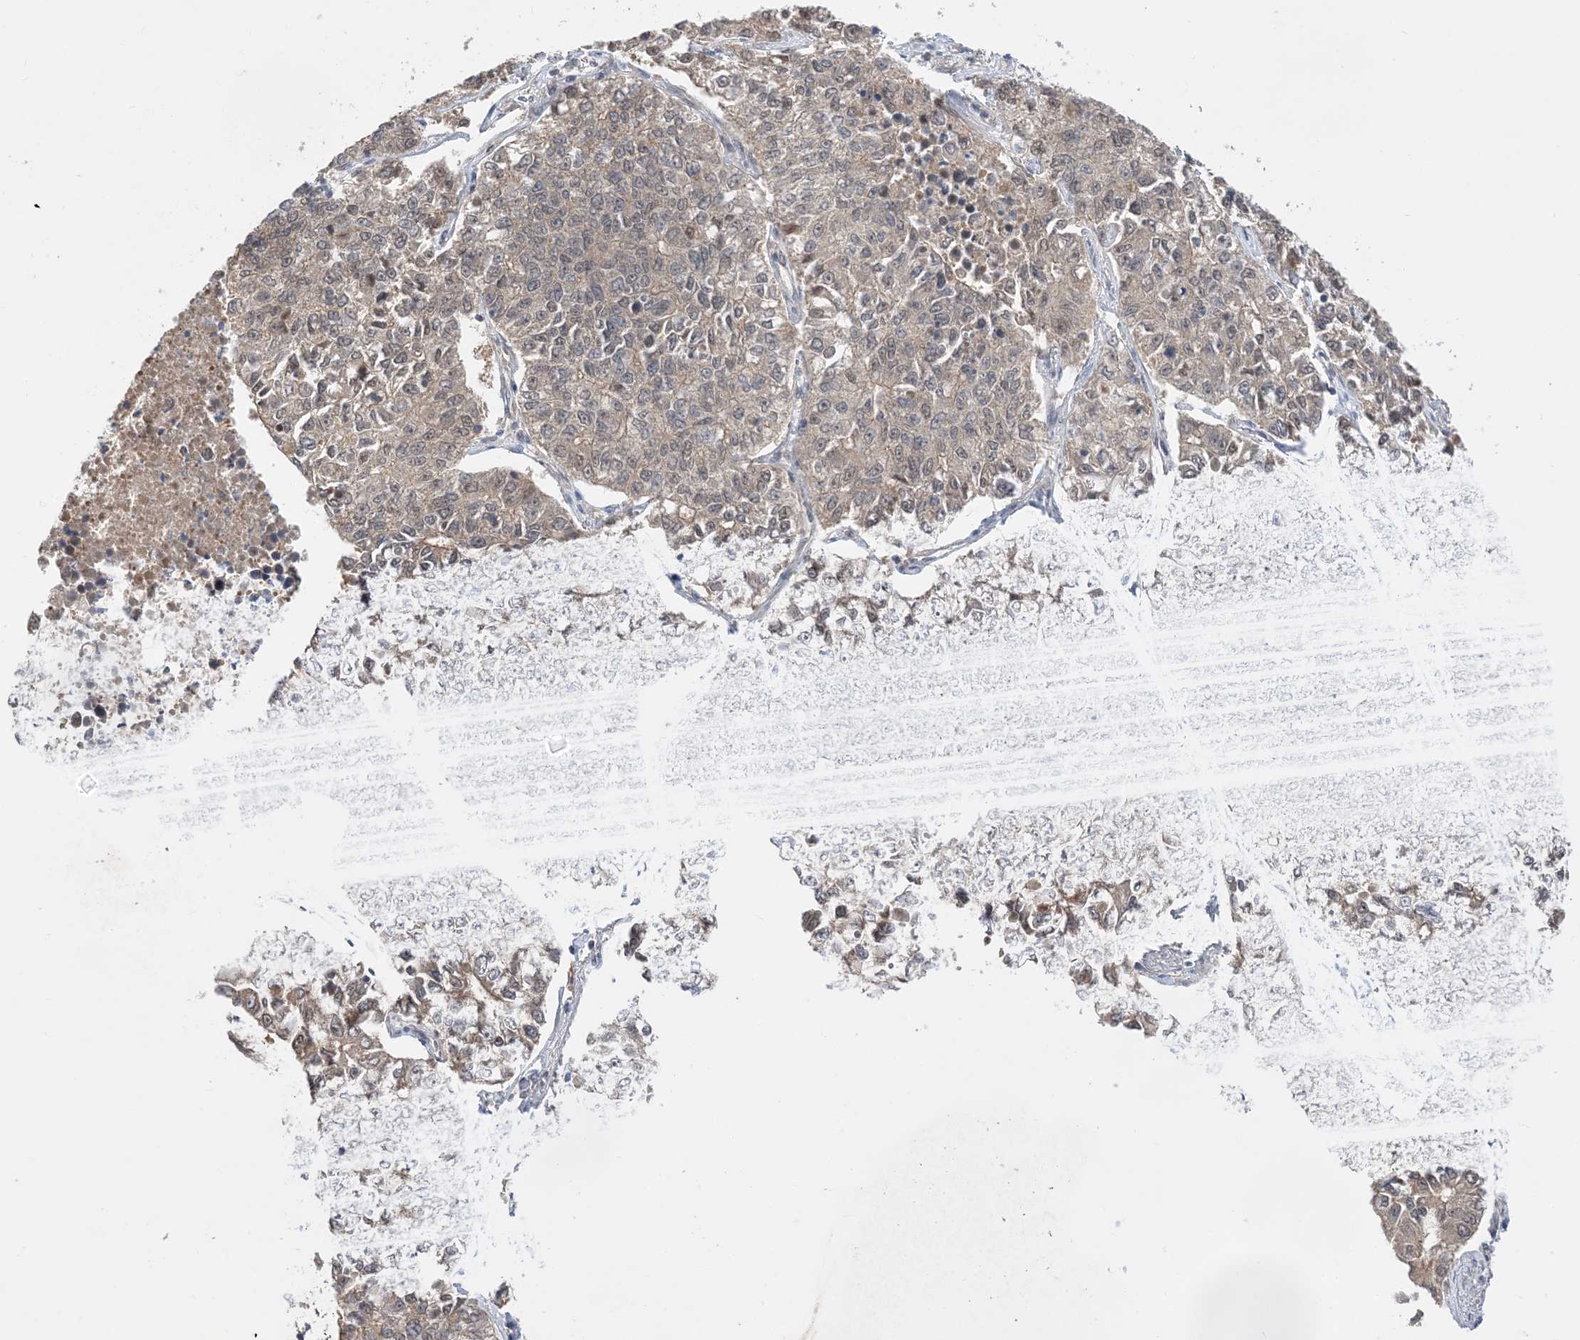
{"staining": {"intensity": "weak", "quantity": ">75%", "location": "cytoplasmic/membranous"}, "tissue": "lung cancer", "cell_type": "Tumor cells", "image_type": "cancer", "snomed": [{"axis": "morphology", "description": "Adenocarcinoma, NOS"}, {"axis": "topography", "description": "Lung"}], "caption": "Immunohistochemical staining of human lung cancer (adenocarcinoma) shows weak cytoplasmic/membranous protein staining in approximately >75% of tumor cells.", "gene": "WDR26", "patient": {"sex": "male", "age": 49}}